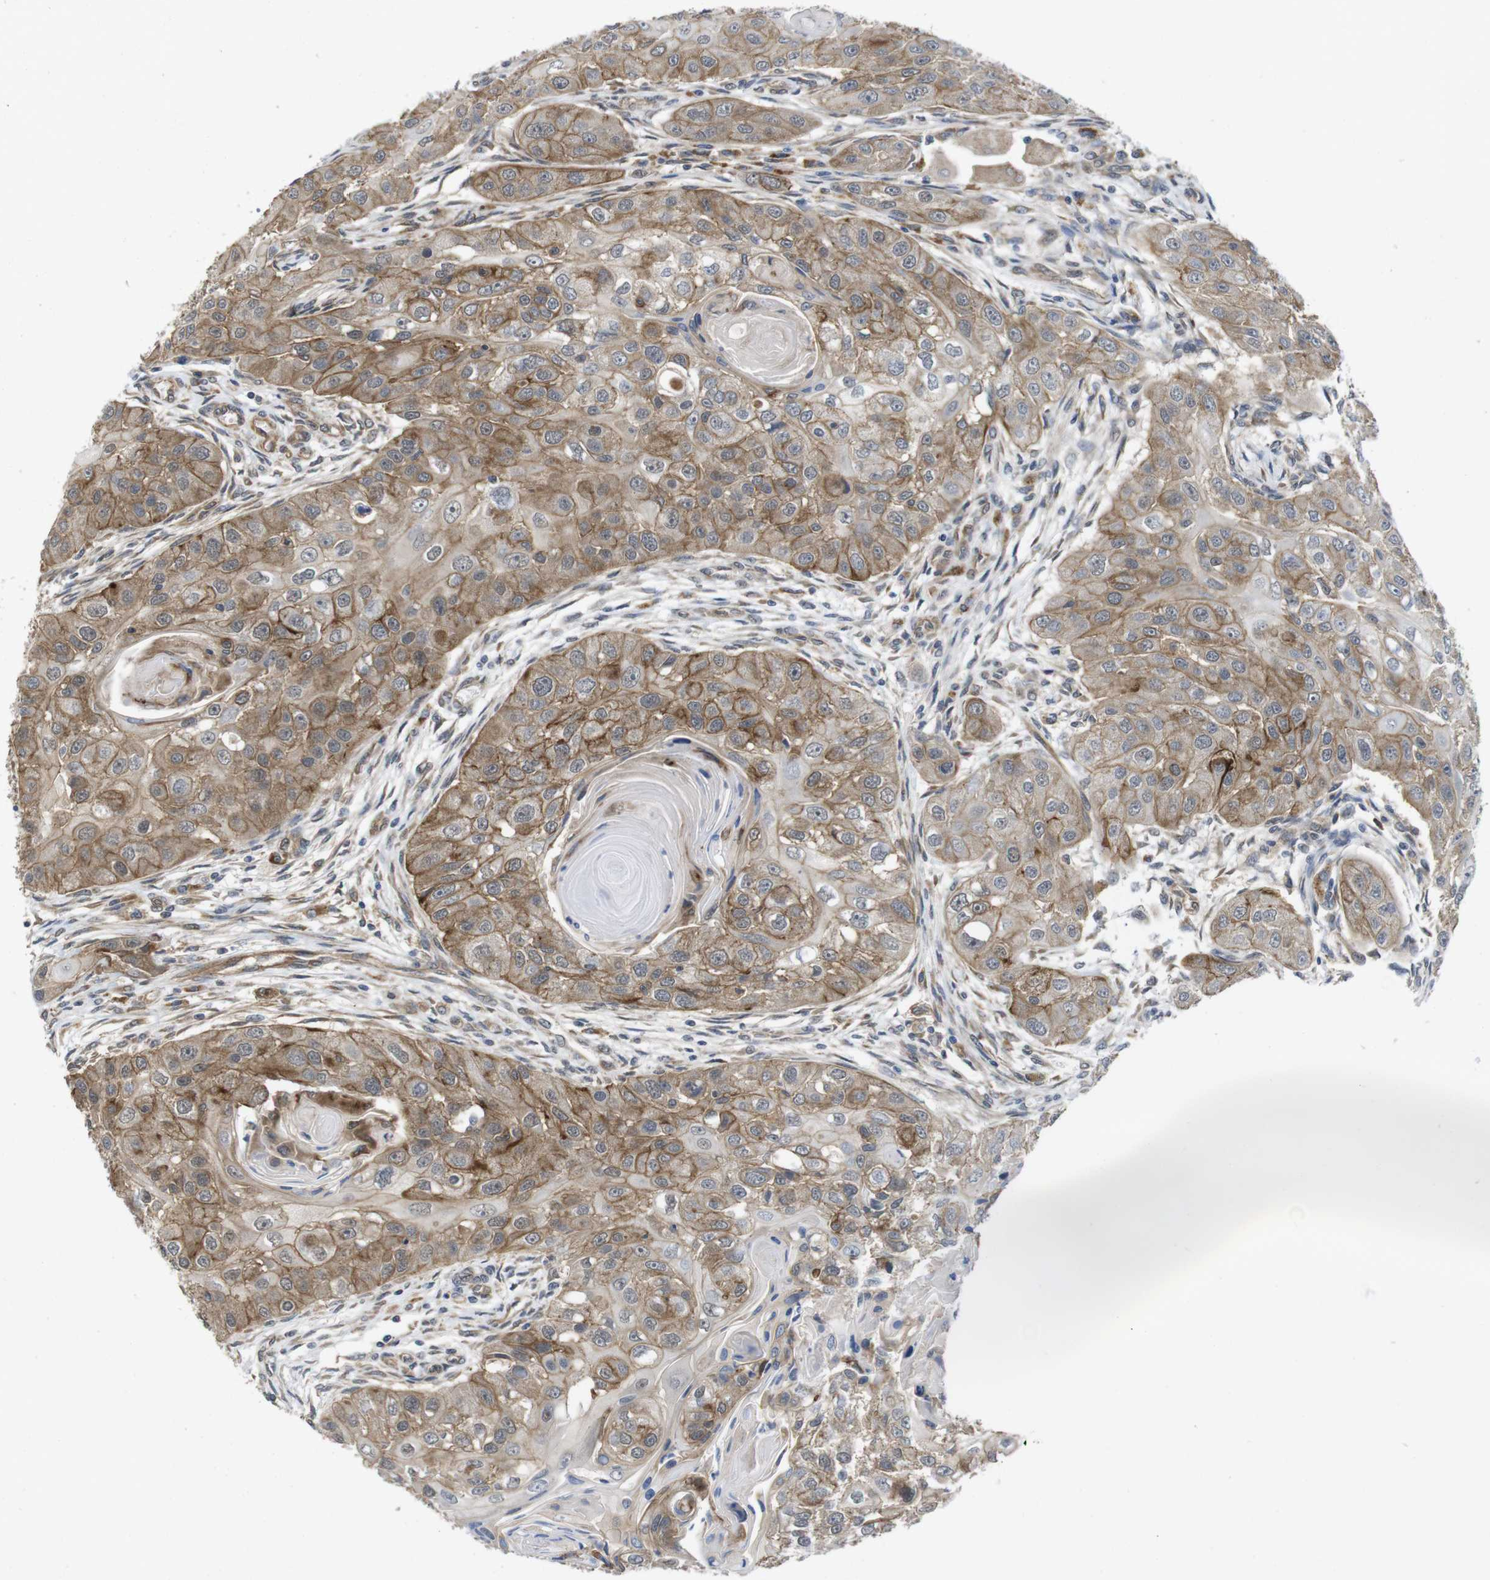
{"staining": {"intensity": "moderate", "quantity": ">75%", "location": "cytoplasmic/membranous"}, "tissue": "head and neck cancer", "cell_type": "Tumor cells", "image_type": "cancer", "snomed": [{"axis": "morphology", "description": "Normal tissue, NOS"}, {"axis": "morphology", "description": "Squamous cell carcinoma, NOS"}, {"axis": "topography", "description": "Skeletal muscle"}, {"axis": "topography", "description": "Head-Neck"}], "caption": "IHC of head and neck cancer shows medium levels of moderate cytoplasmic/membranous positivity in approximately >75% of tumor cells. (Brightfield microscopy of DAB IHC at high magnification).", "gene": "ZDHHC5", "patient": {"sex": "male", "age": 51}}